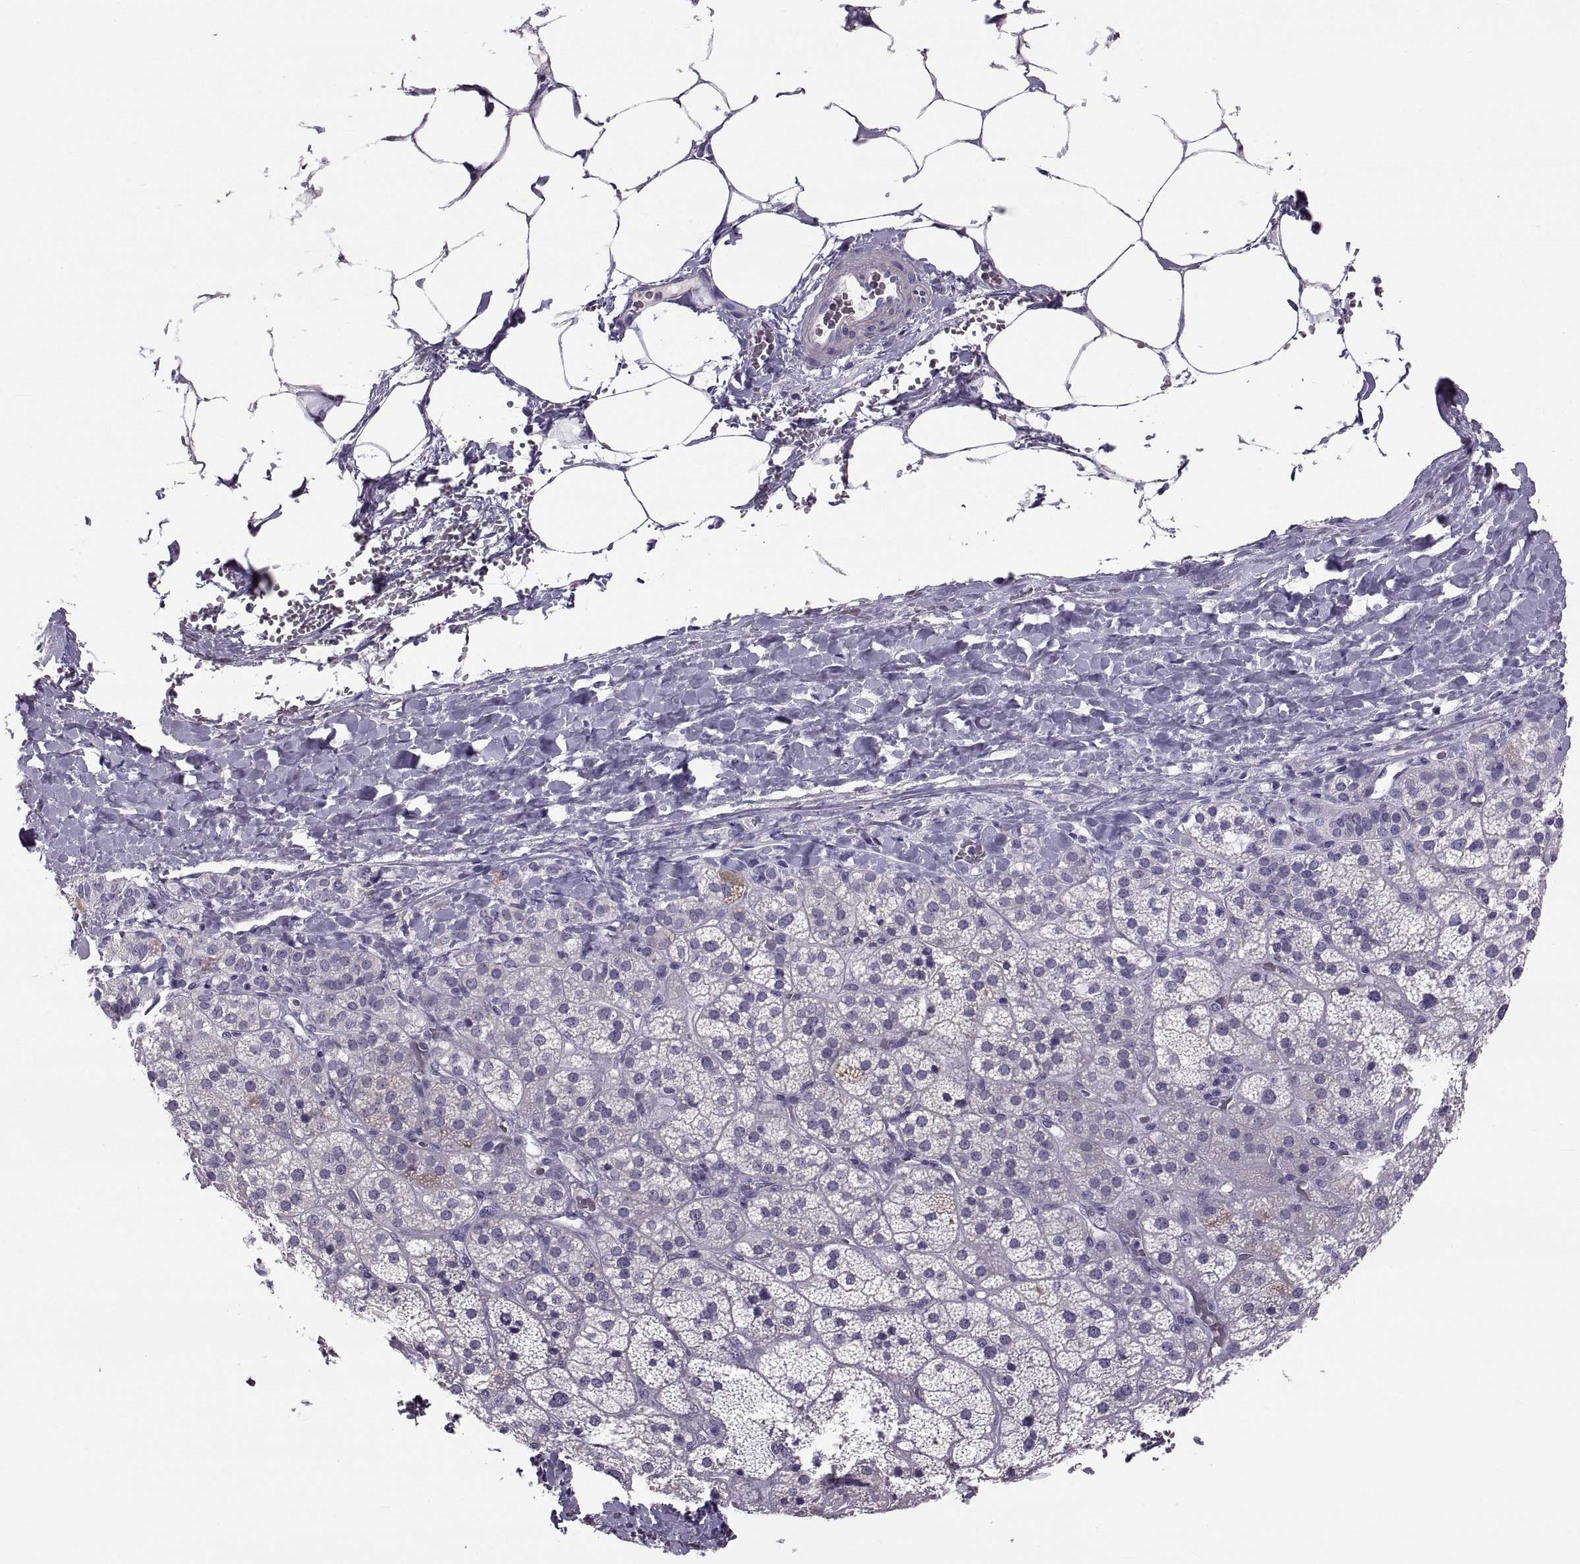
{"staining": {"intensity": "negative", "quantity": "none", "location": "none"}, "tissue": "adrenal gland", "cell_type": "Glandular cells", "image_type": "normal", "snomed": [{"axis": "morphology", "description": "Normal tissue, NOS"}, {"axis": "topography", "description": "Adrenal gland"}], "caption": "A high-resolution micrograph shows immunohistochemistry staining of normal adrenal gland, which reveals no significant positivity in glandular cells.", "gene": "IGSF1", "patient": {"sex": "male", "age": 57}}